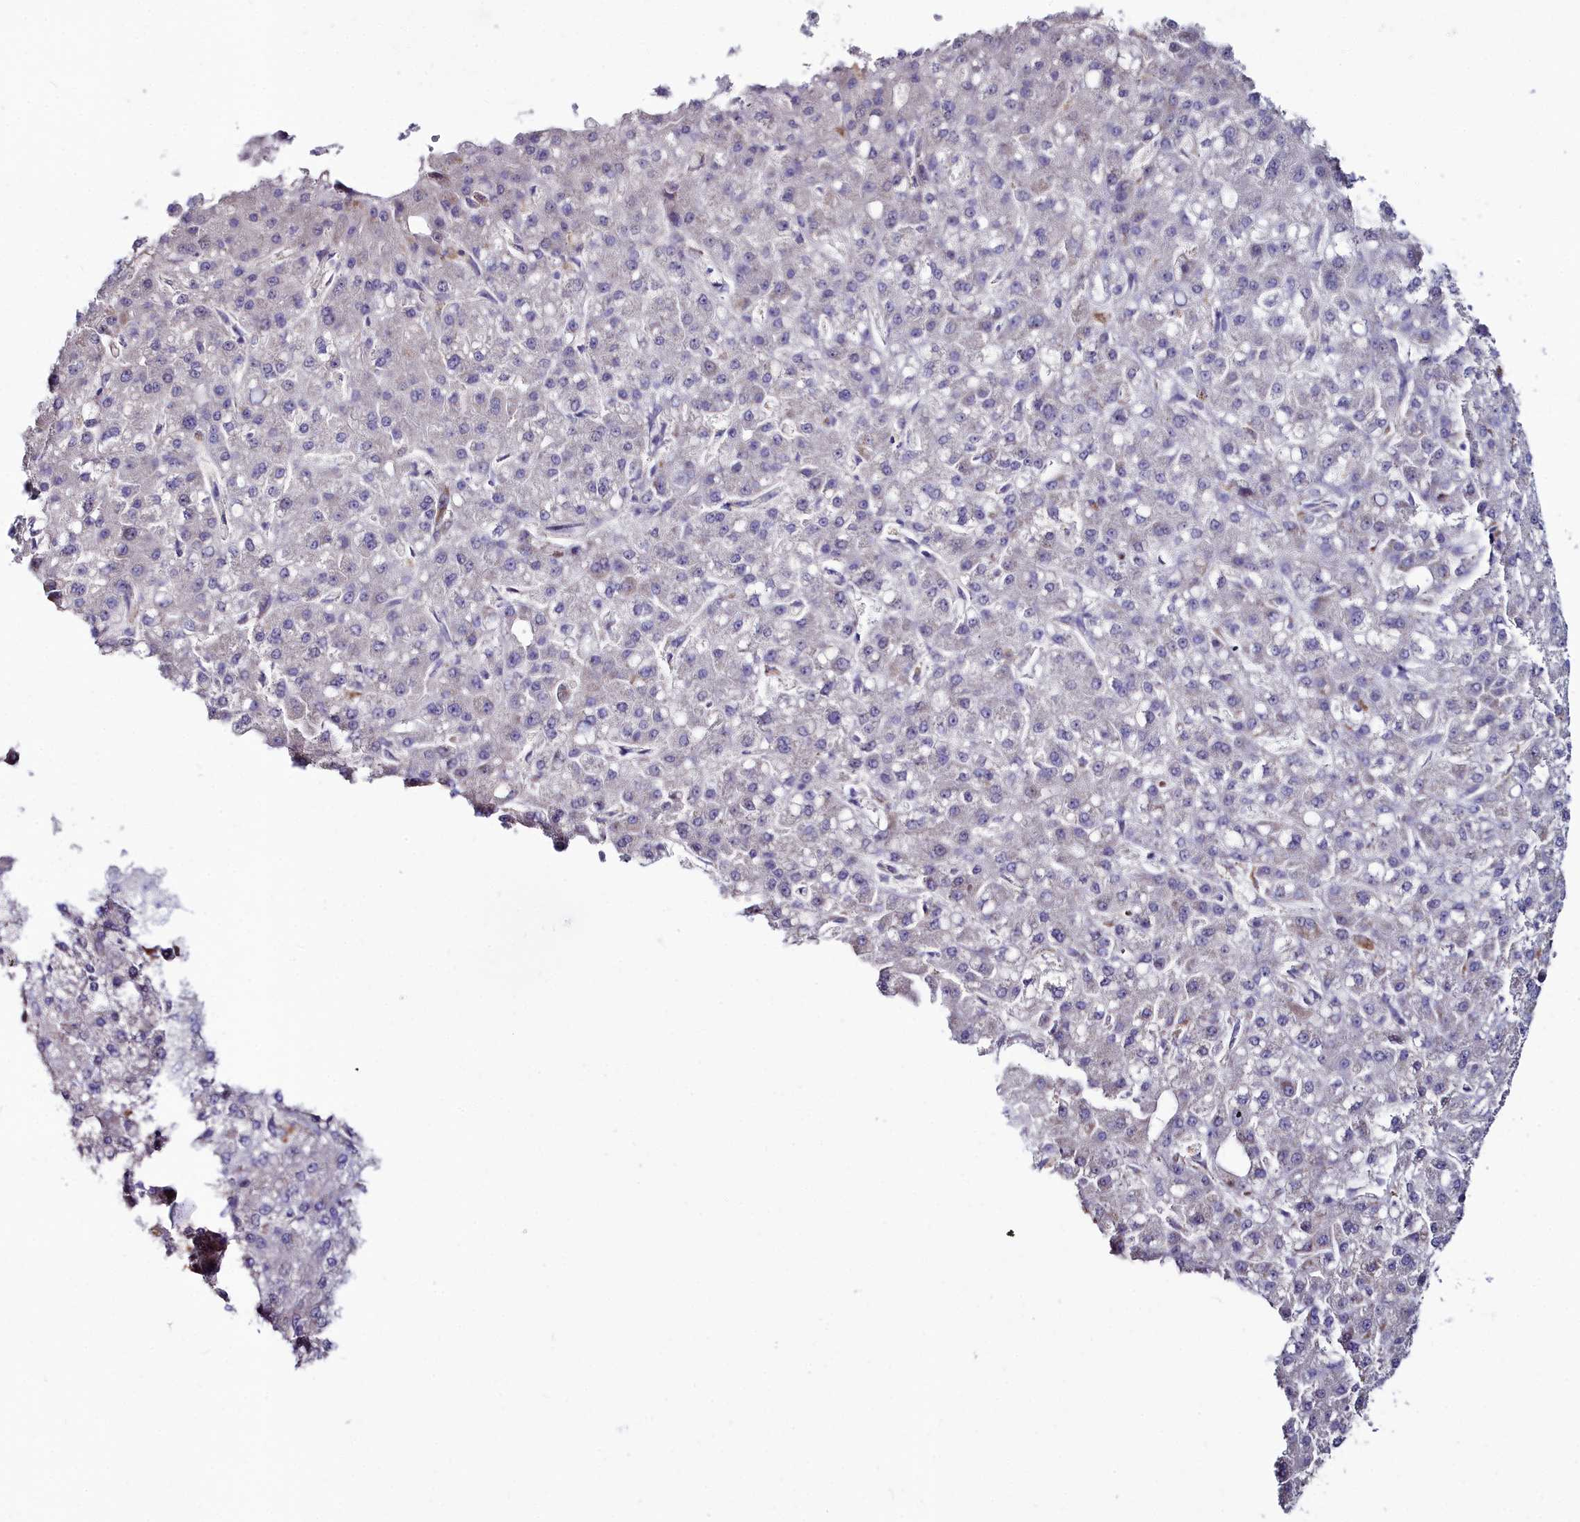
{"staining": {"intensity": "negative", "quantity": "none", "location": "none"}, "tissue": "liver cancer", "cell_type": "Tumor cells", "image_type": "cancer", "snomed": [{"axis": "morphology", "description": "Carcinoma, Hepatocellular, NOS"}, {"axis": "topography", "description": "Liver"}], "caption": "There is no significant expression in tumor cells of liver hepatocellular carcinoma.", "gene": "C4orf19", "patient": {"sex": "male", "age": 67}}